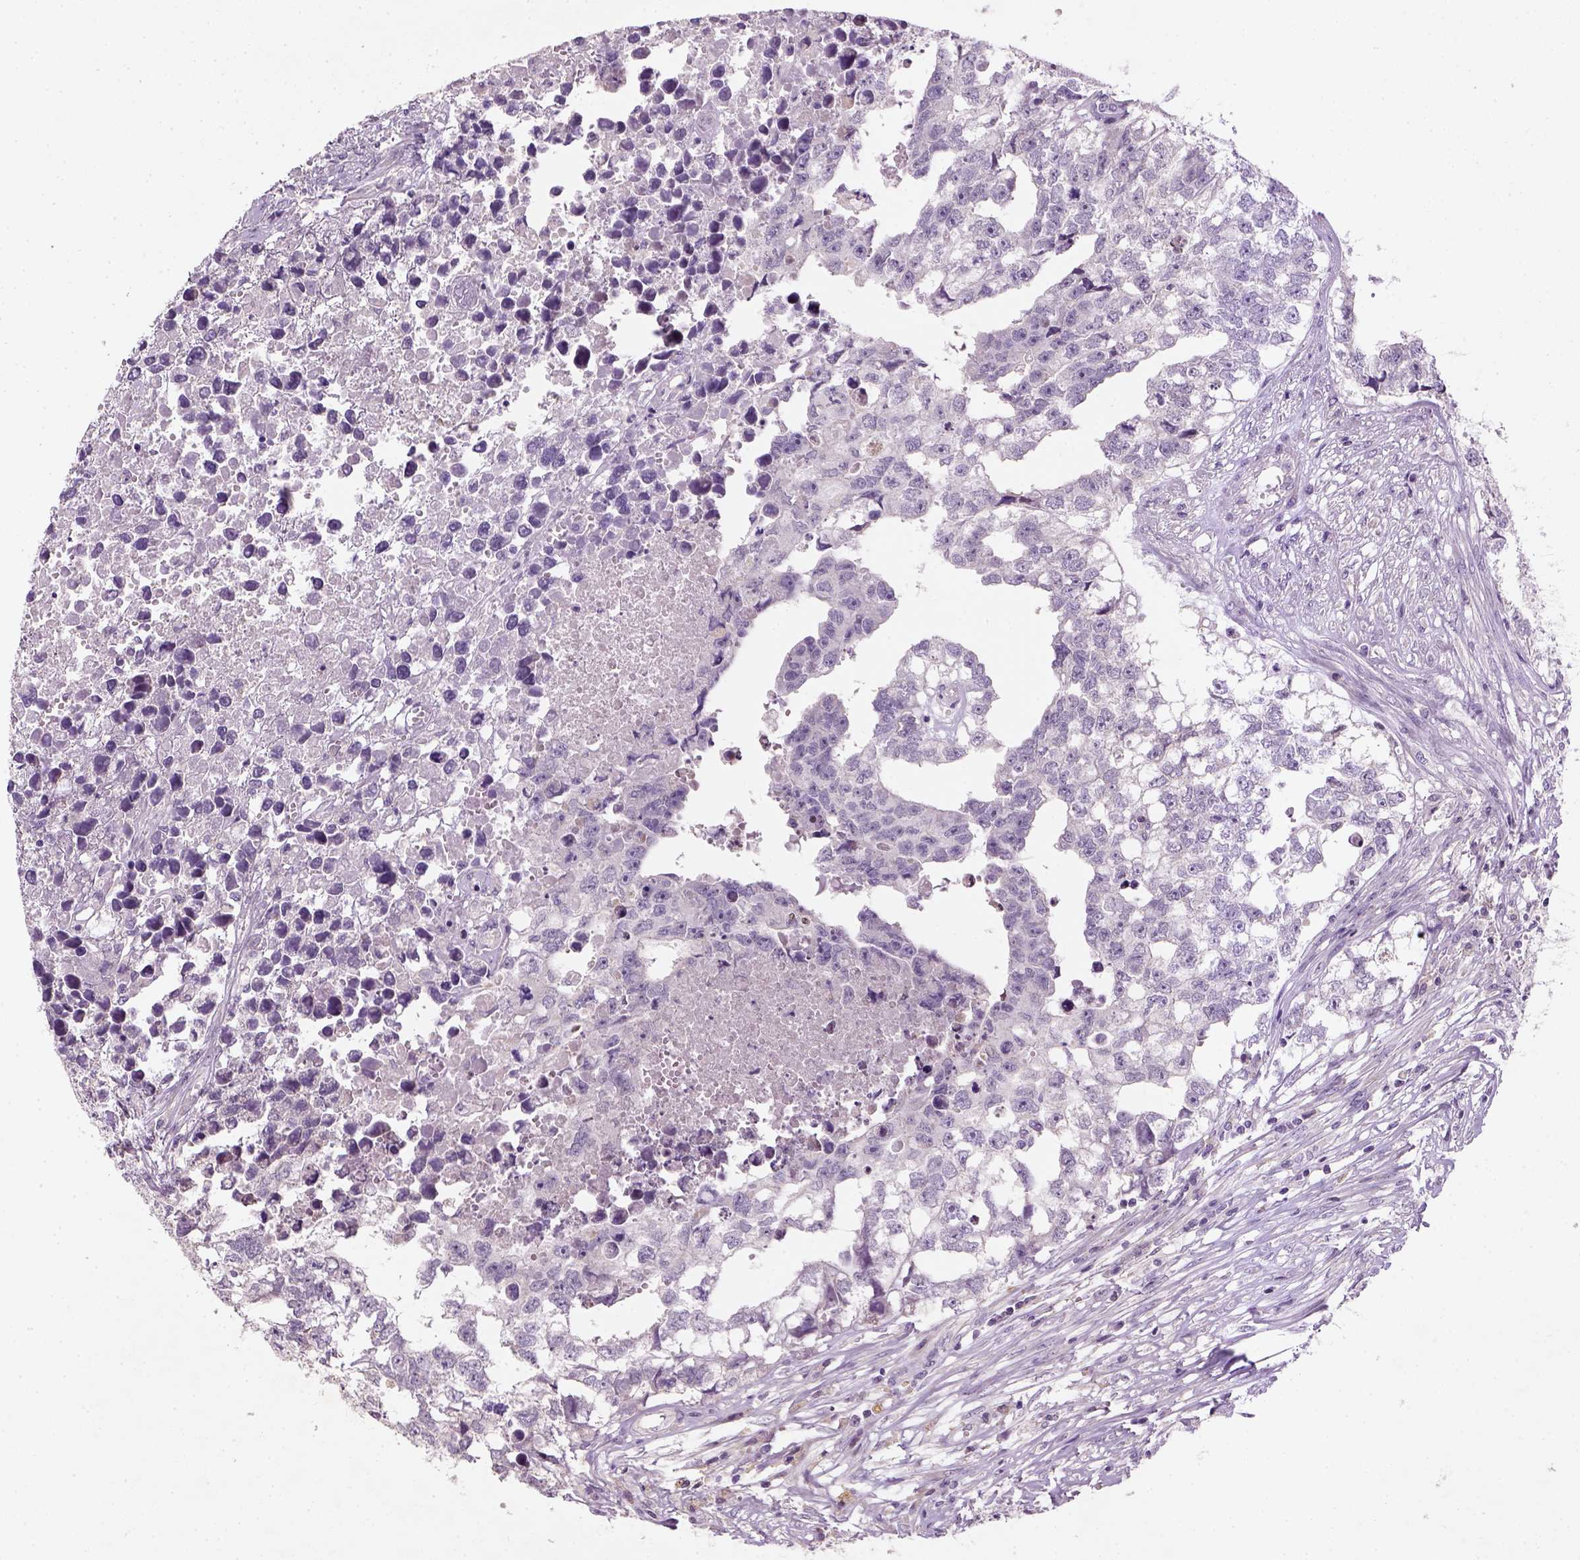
{"staining": {"intensity": "negative", "quantity": "none", "location": "none"}, "tissue": "testis cancer", "cell_type": "Tumor cells", "image_type": "cancer", "snomed": [{"axis": "morphology", "description": "Carcinoma, Embryonal, NOS"}, {"axis": "morphology", "description": "Teratoma, malignant, NOS"}, {"axis": "topography", "description": "Testis"}], "caption": "Testis cancer (malignant teratoma) was stained to show a protein in brown. There is no significant expression in tumor cells.", "gene": "NUDT6", "patient": {"sex": "male", "age": 44}}